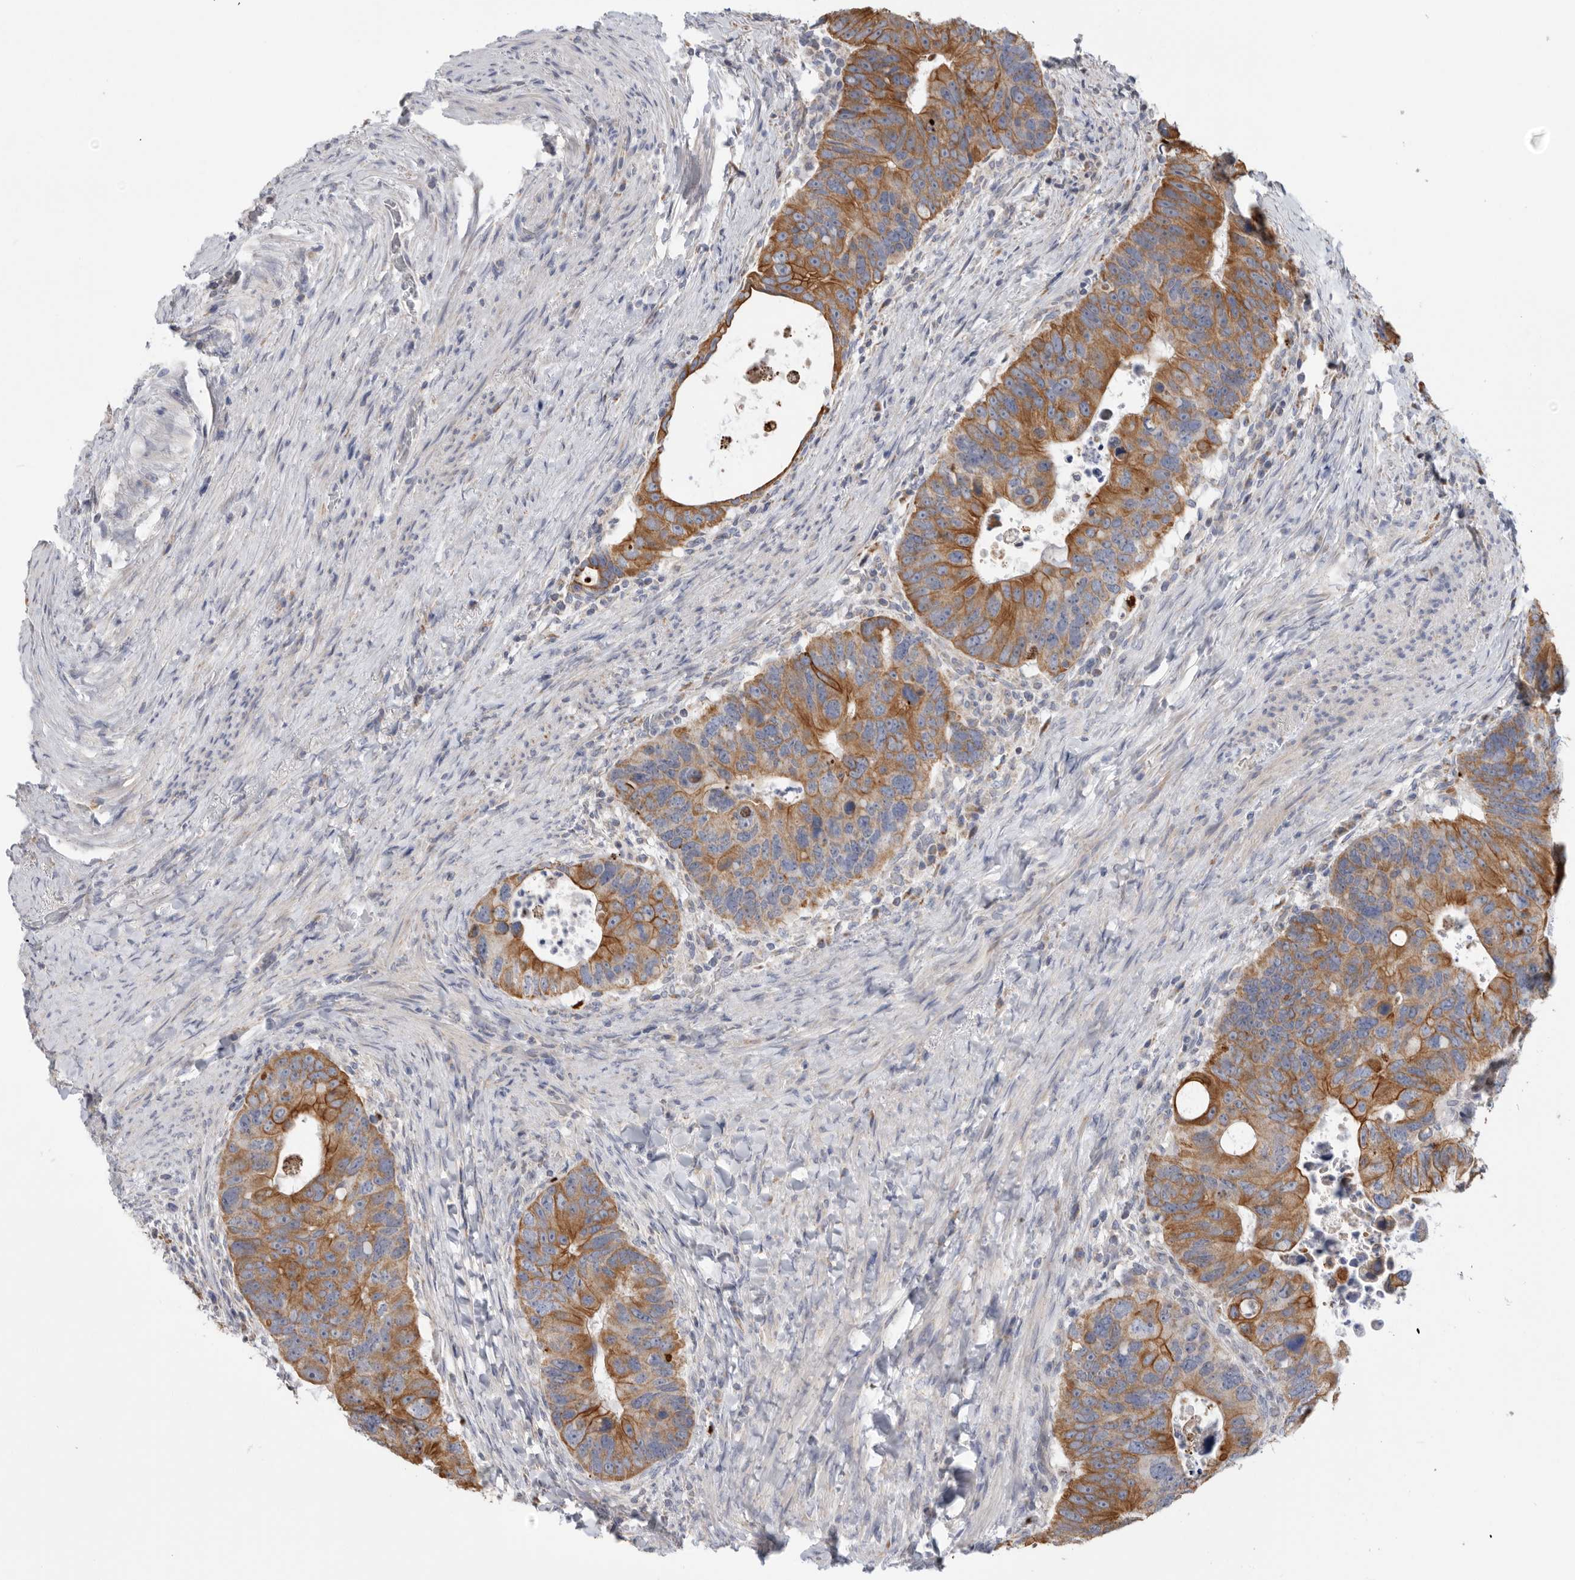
{"staining": {"intensity": "strong", "quantity": ">75%", "location": "cytoplasmic/membranous"}, "tissue": "colorectal cancer", "cell_type": "Tumor cells", "image_type": "cancer", "snomed": [{"axis": "morphology", "description": "Adenocarcinoma, NOS"}, {"axis": "topography", "description": "Rectum"}], "caption": "IHC histopathology image of neoplastic tissue: human colorectal cancer (adenocarcinoma) stained using IHC displays high levels of strong protein expression localized specifically in the cytoplasmic/membranous of tumor cells, appearing as a cytoplasmic/membranous brown color.", "gene": "MTFR1L", "patient": {"sex": "male", "age": 59}}